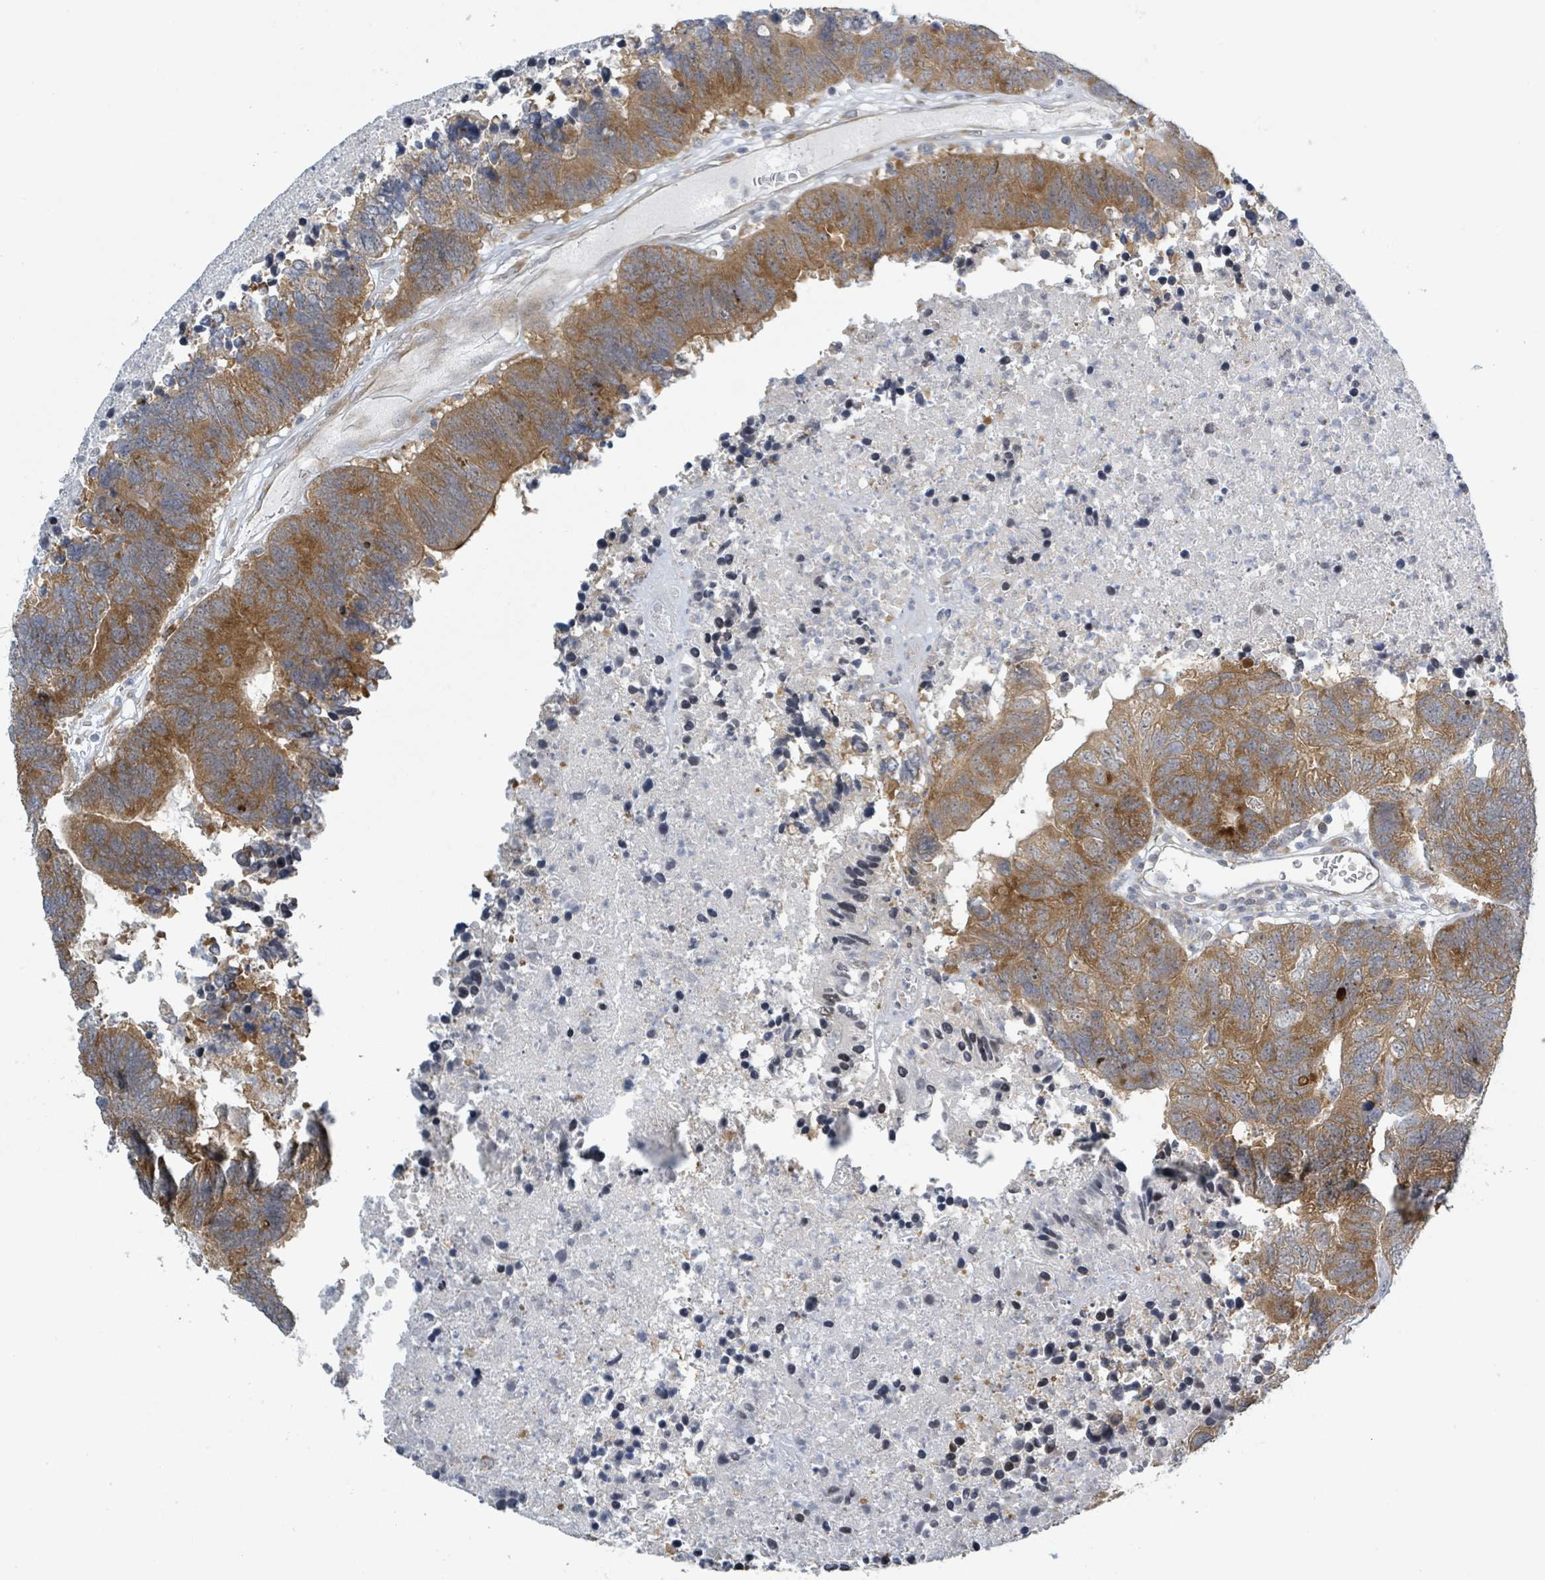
{"staining": {"intensity": "moderate", "quantity": ">75%", "location": "cytoplasmic/membranous"}, "tissue": "colorectal cancer", "cell_type": "Tumor cells", "image_type": "cancer", "snomed": [{"axis": "morphology", "description": "Adenocarcinoma, NOS"}, {"axis": "topography", "description": "Colon"}], "caption": "A medium amount of moderate cytoplasmic/membranous expression is present in about >75% of tumor cells in colorectal cancer (adenocarcinoma) tissue.", "gene": "RPL32", "patient": {"sex": "female", "age": 48}}